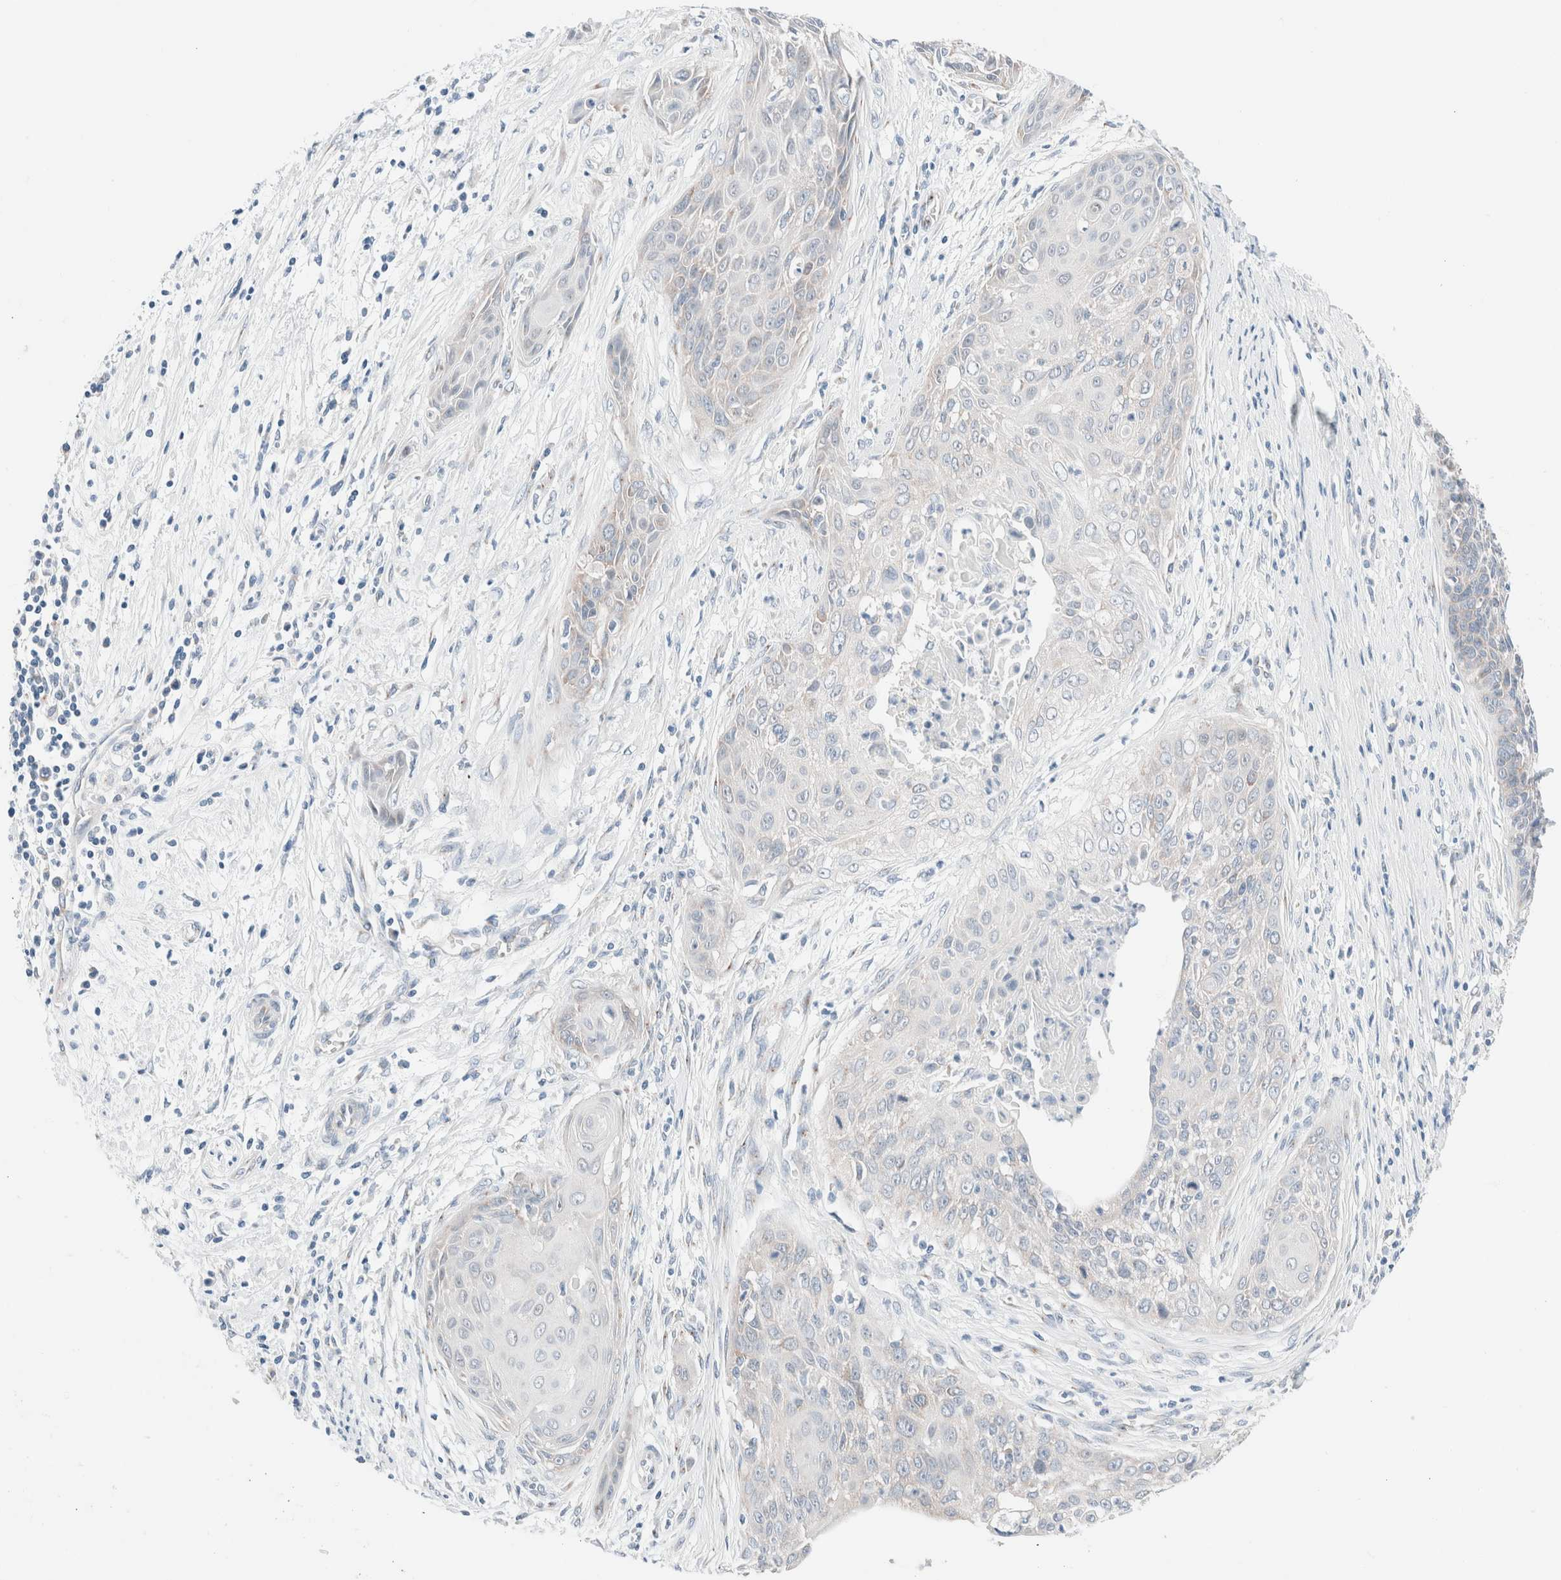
{"staining": {"intensity": "weak", "quantity": "<25%", "location": "cytoplasmic/membranous"}, "tissue": "cervical cancer", "cell_type": "Tumor cells", "image_type": "cancer", "snomed": [{"axis": "morphology", "description": "Squamous cell carcinoma, NOS"}, {"axis": "topography", "description": "Cervix"}], "caption": "An IHC image of cervical cancer is shown. There is no staining in tumor cells of cervical cancer.", "gene": "CASC3", "patient": {"sex": "female", "age": 55}}